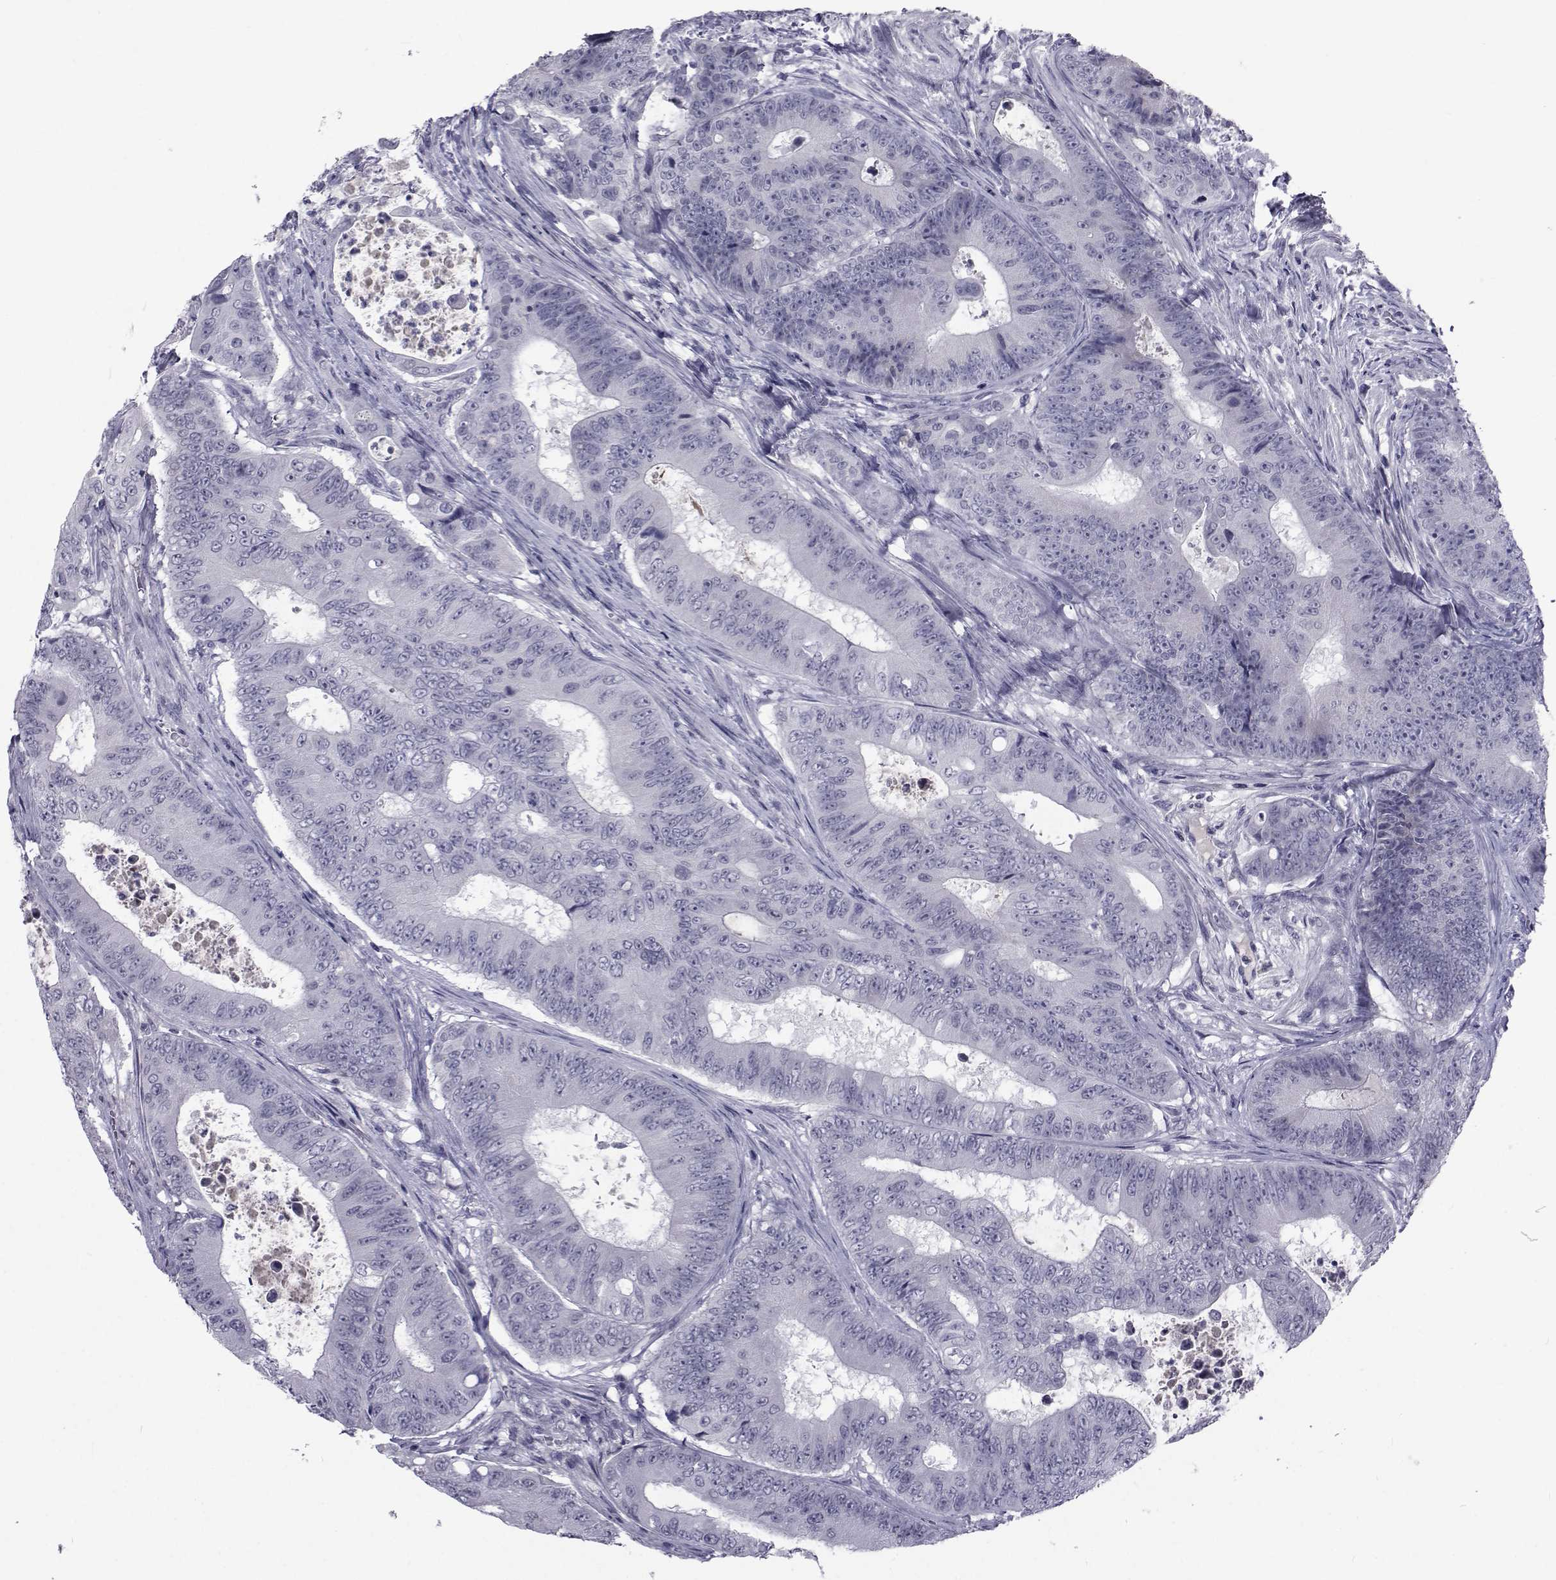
{"staining": {"intensity": "negative", "quantity": "none", "location": "none"}, "tissue": "colorectal cancer", "cell_type": "Tumor cells", "image_type": "cancer", "snomed": [{"axis": "morphology", "description": "Adenocarcinoma, NOS"}, {"axis": "topography", "description": "Colon"}], "caption": "Immunohistochemistry (IHC) of colorectal adenocarcinoma exhibits no positivity in tumor cells. Nuclei are stained in blue.", "gene": "PAX2", "patient": {"sex": "female", "age": 48}}